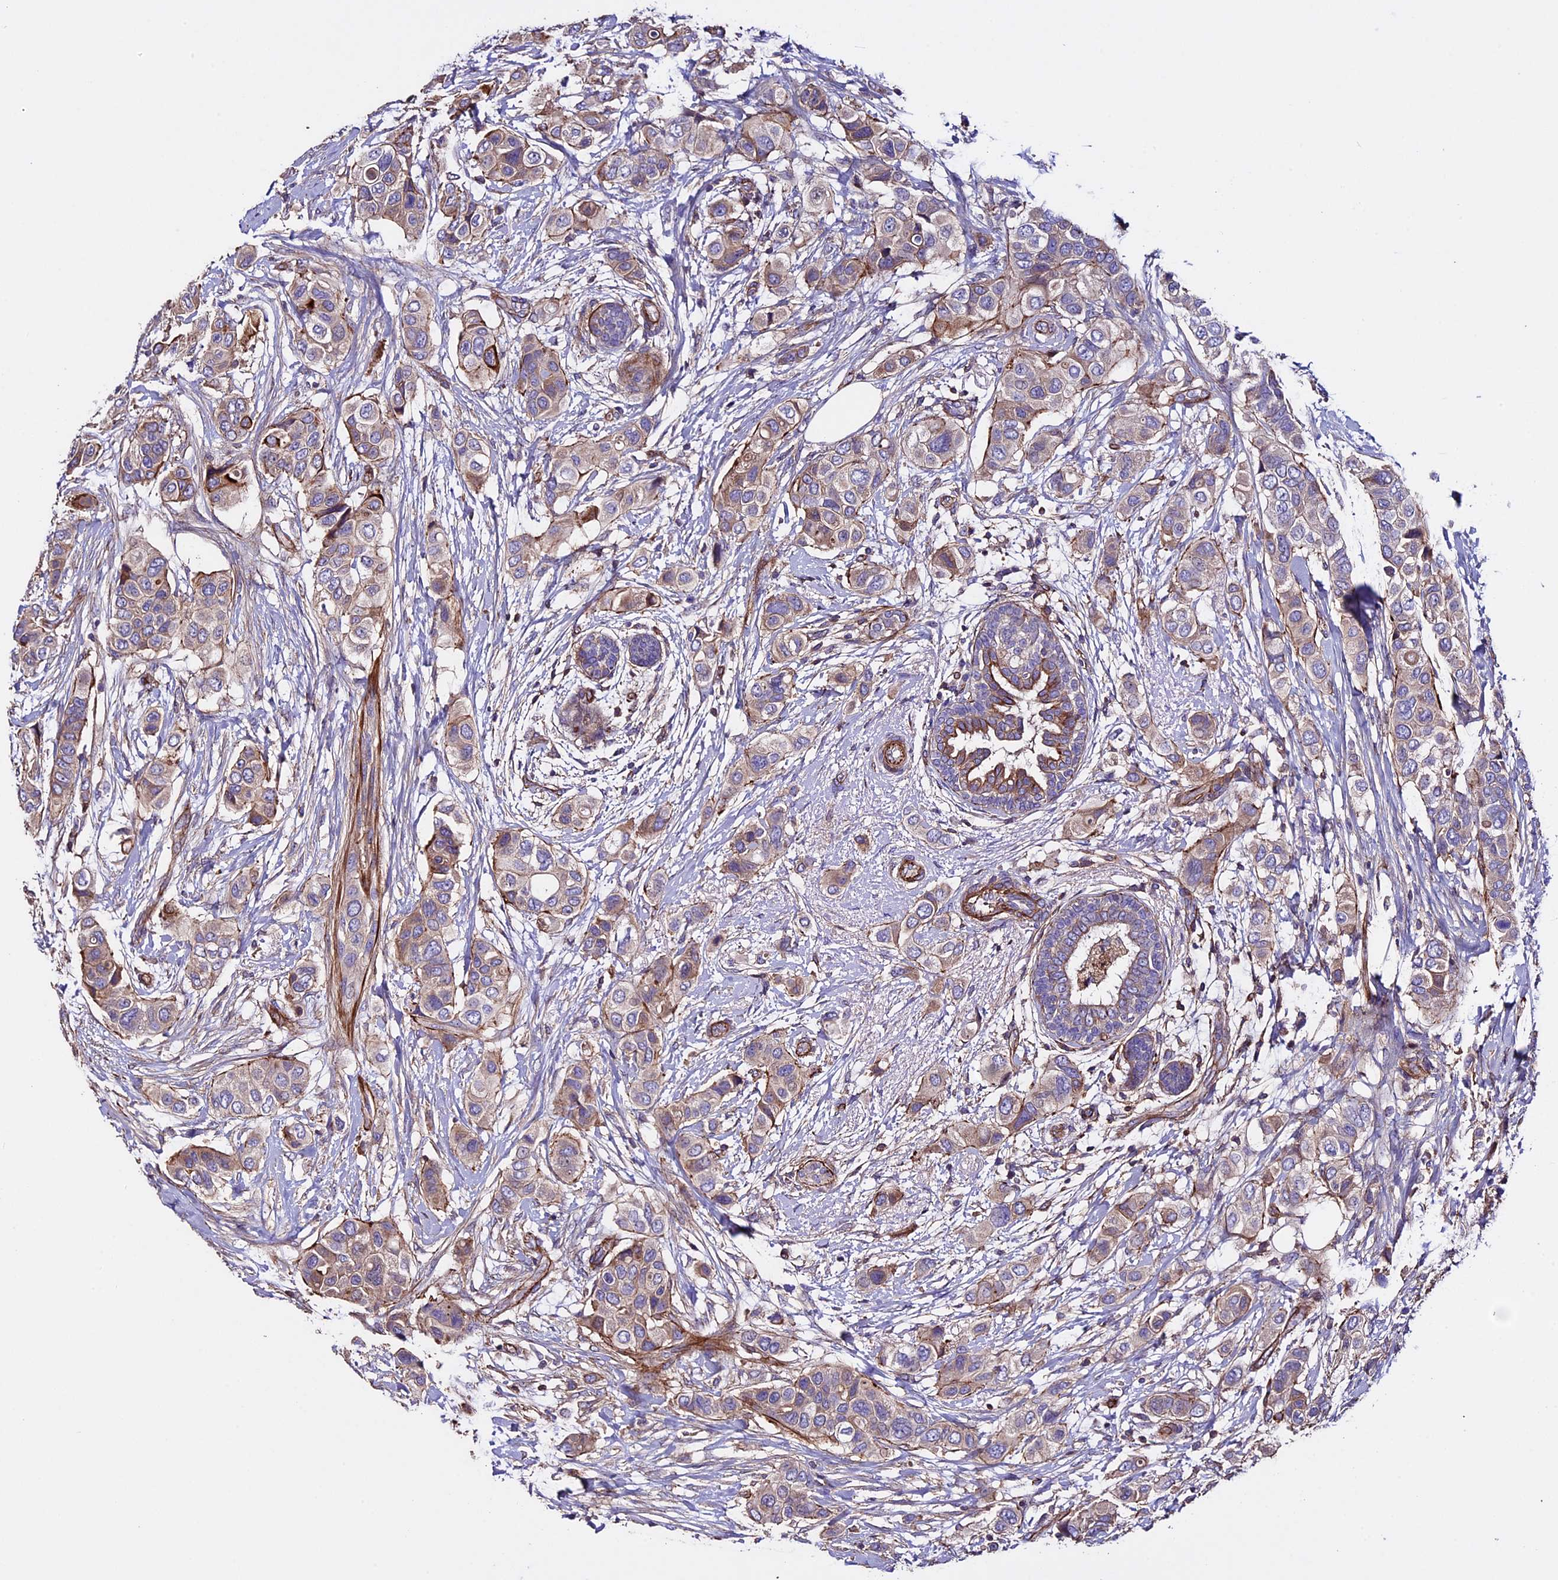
{"staining": {"intensity": "weak", "quantity": ">75%", "location": "cytoplasmic/membranous"}, "tissue": "breast cancer", "cell_type": "Tumor cells", "image_type": "cancer", "snomed": [{"axis": "morphology", "description": "Lobular carcinoma"}, {"axis": "topography", "description": "Breast"}], "caption": "Brown immunohistochemical staining in human lobular carcinoma (breast) demonstrates weak cytoplasmic/membranous expression in approximately >75% of tumor cells.", "gene": "EVA1B", "patient": {"sex": "female", "age": 51}}